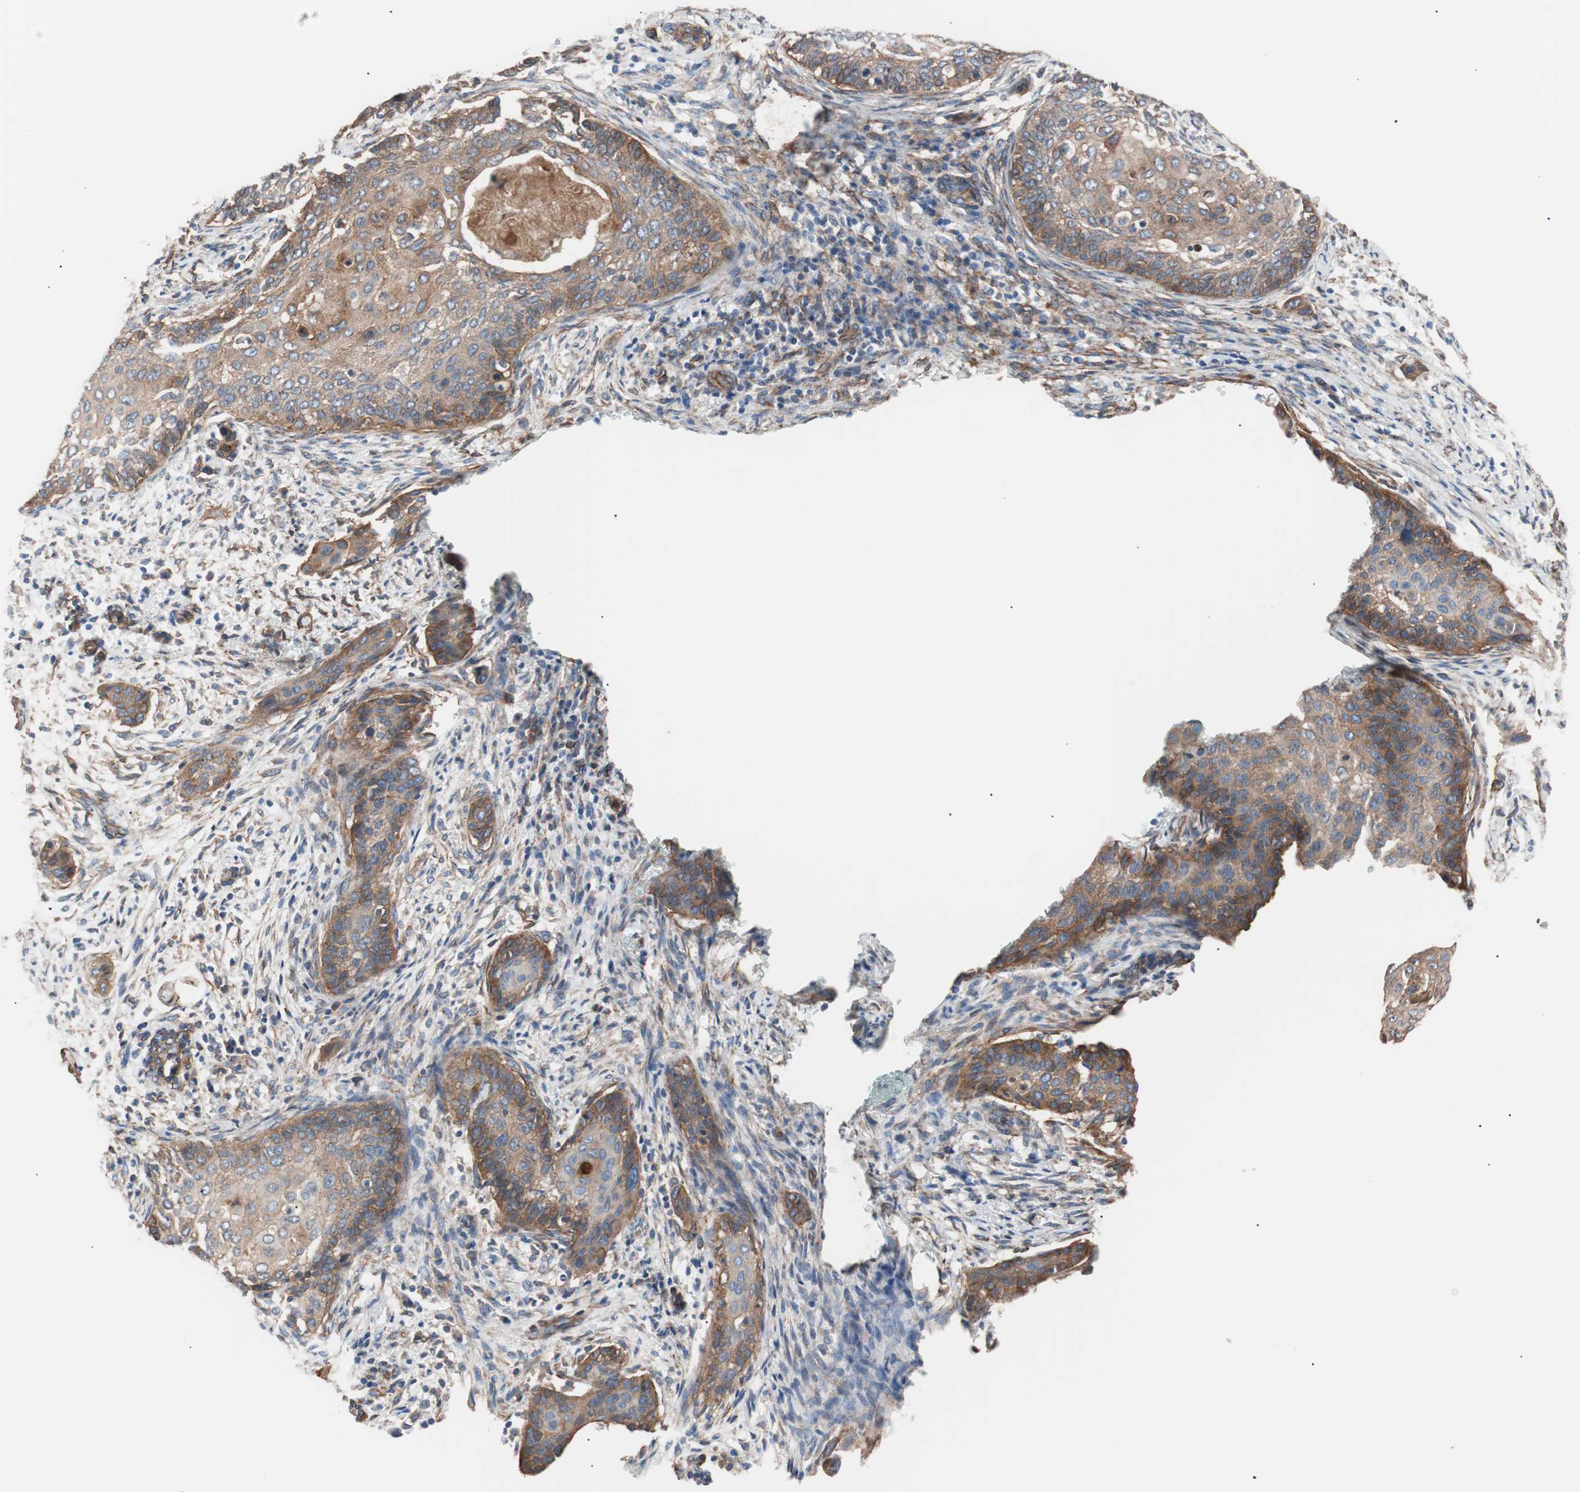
{"staining": {"intensity": "moderate", "quantity": ">75%", "location": "cytoplasmic/membranous"}, "tissue": "cervical cancer", "cell_type": "Tumor cells", "image_type": "cancer", "snomed": [{"axis": "morphology", "description": "Squamous cell carcinoma, NOS"}, {"axis": "topography", "description": "Cervix"}], "caption": "A high-resolution photomicrograph shows IHC staining of cervical squamous cell carcinoma, which shows moderate cytoplasmic/membranous positivity in about >75% of tumor cells. (Stains: DAB in brown, nuclei in blue, Microscopy: brightfield microscopy at high magnification).", "gene": "SPINT1", "patient": {"sex": "female", "age": 33}}